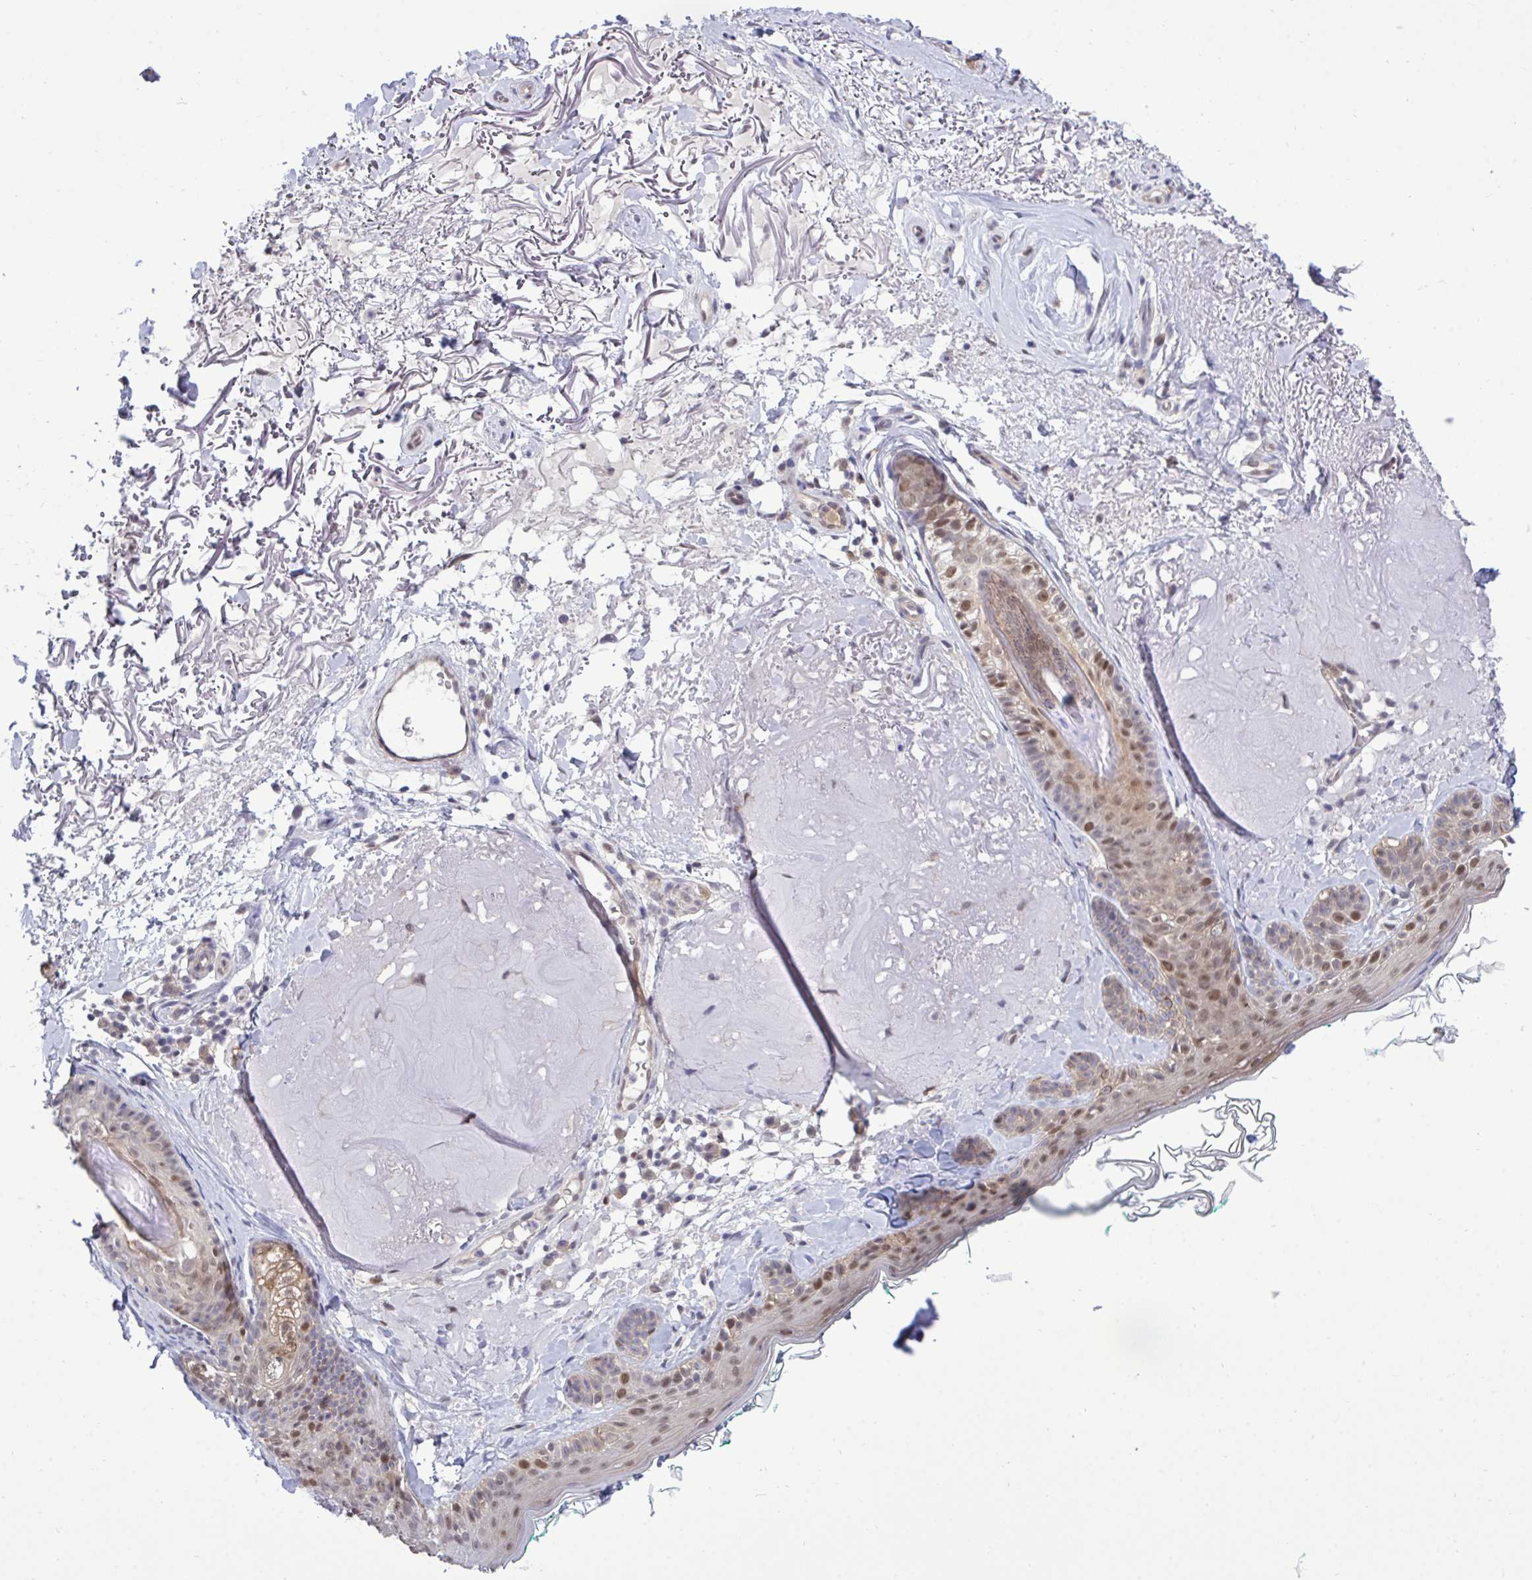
{"staining": {"intensity": "negative", "quantity": "none", "location": "none"}, "tissue": "skin", "cell_type": "Fibroblasts", "image_type": "normal", "snomed": [{"axis": "morphology", "description": "Normal tissue, NOS"}, {"axis": "topography", "description": "Skin"}], "caption": "High power microscopy micrograph of an immunohistochemistry (IHC) photomicrograph of normal skin, revealing no significant expression in fibroblasts. (DAB (3,3'-diaminobenzidine) IHC with hematoxylin counter stain).", "gene": "ZNF444", "patient": {"sex": "male", "age": 73}}